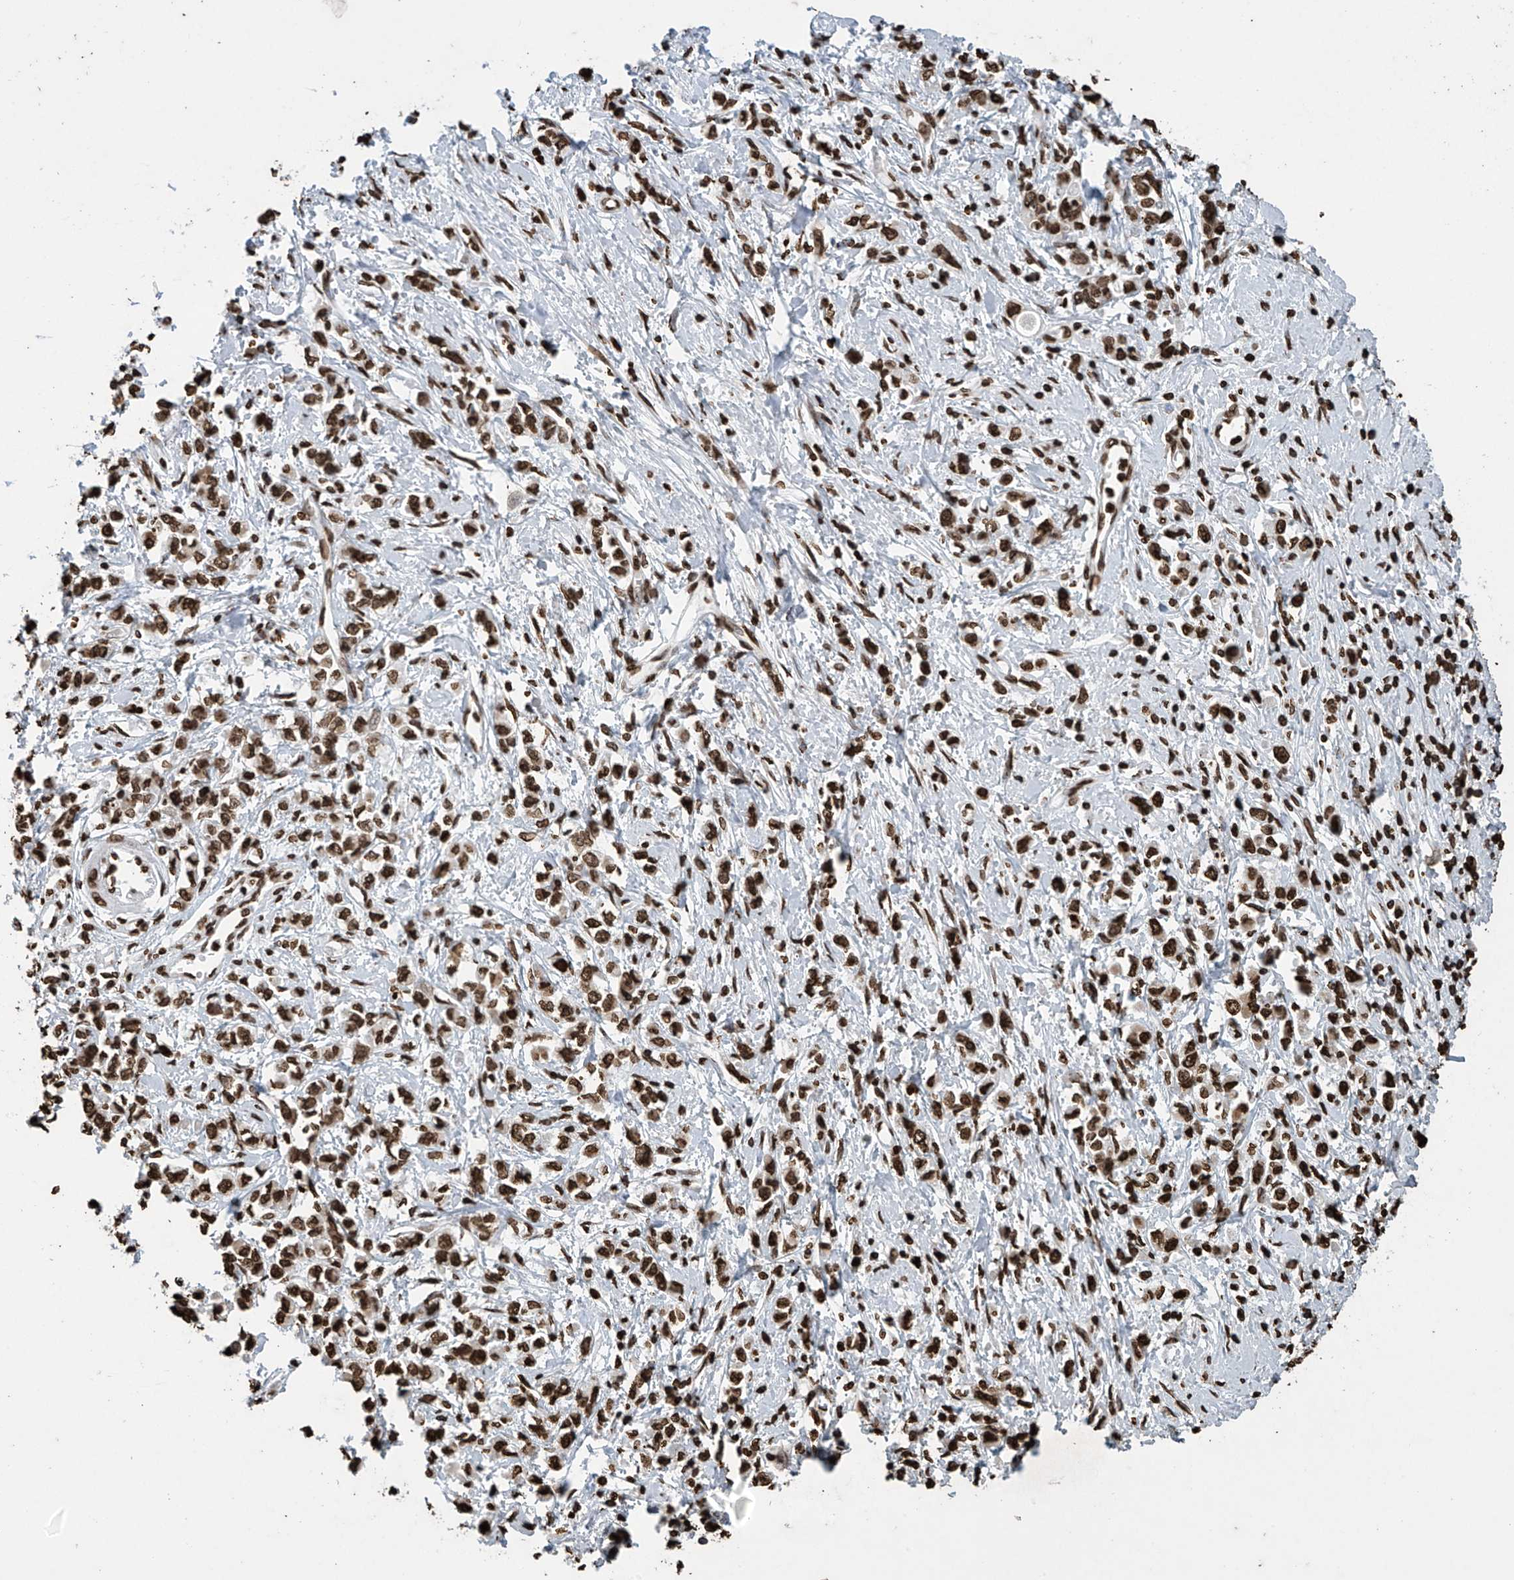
{"staining": {"intensity": "strong", "quantity": ">75%", "location": "nuclear"}, "tissue": "stomach cancer", "cell_type": "Tumor cells", "image_type": "cancer", "snomed": [{"axis": "morphology", "description": "Adenocarcinoma, NOS"}, {"axis": "topography", "description": "Stomach"}], "caption": "Stomach cancer (adenocarcinoma) tissue exhibits strong nuclear expression in approximately >75% of tumor cells", "gene": "H3-3A", "patient": {"sex": "female", "age": 76}}